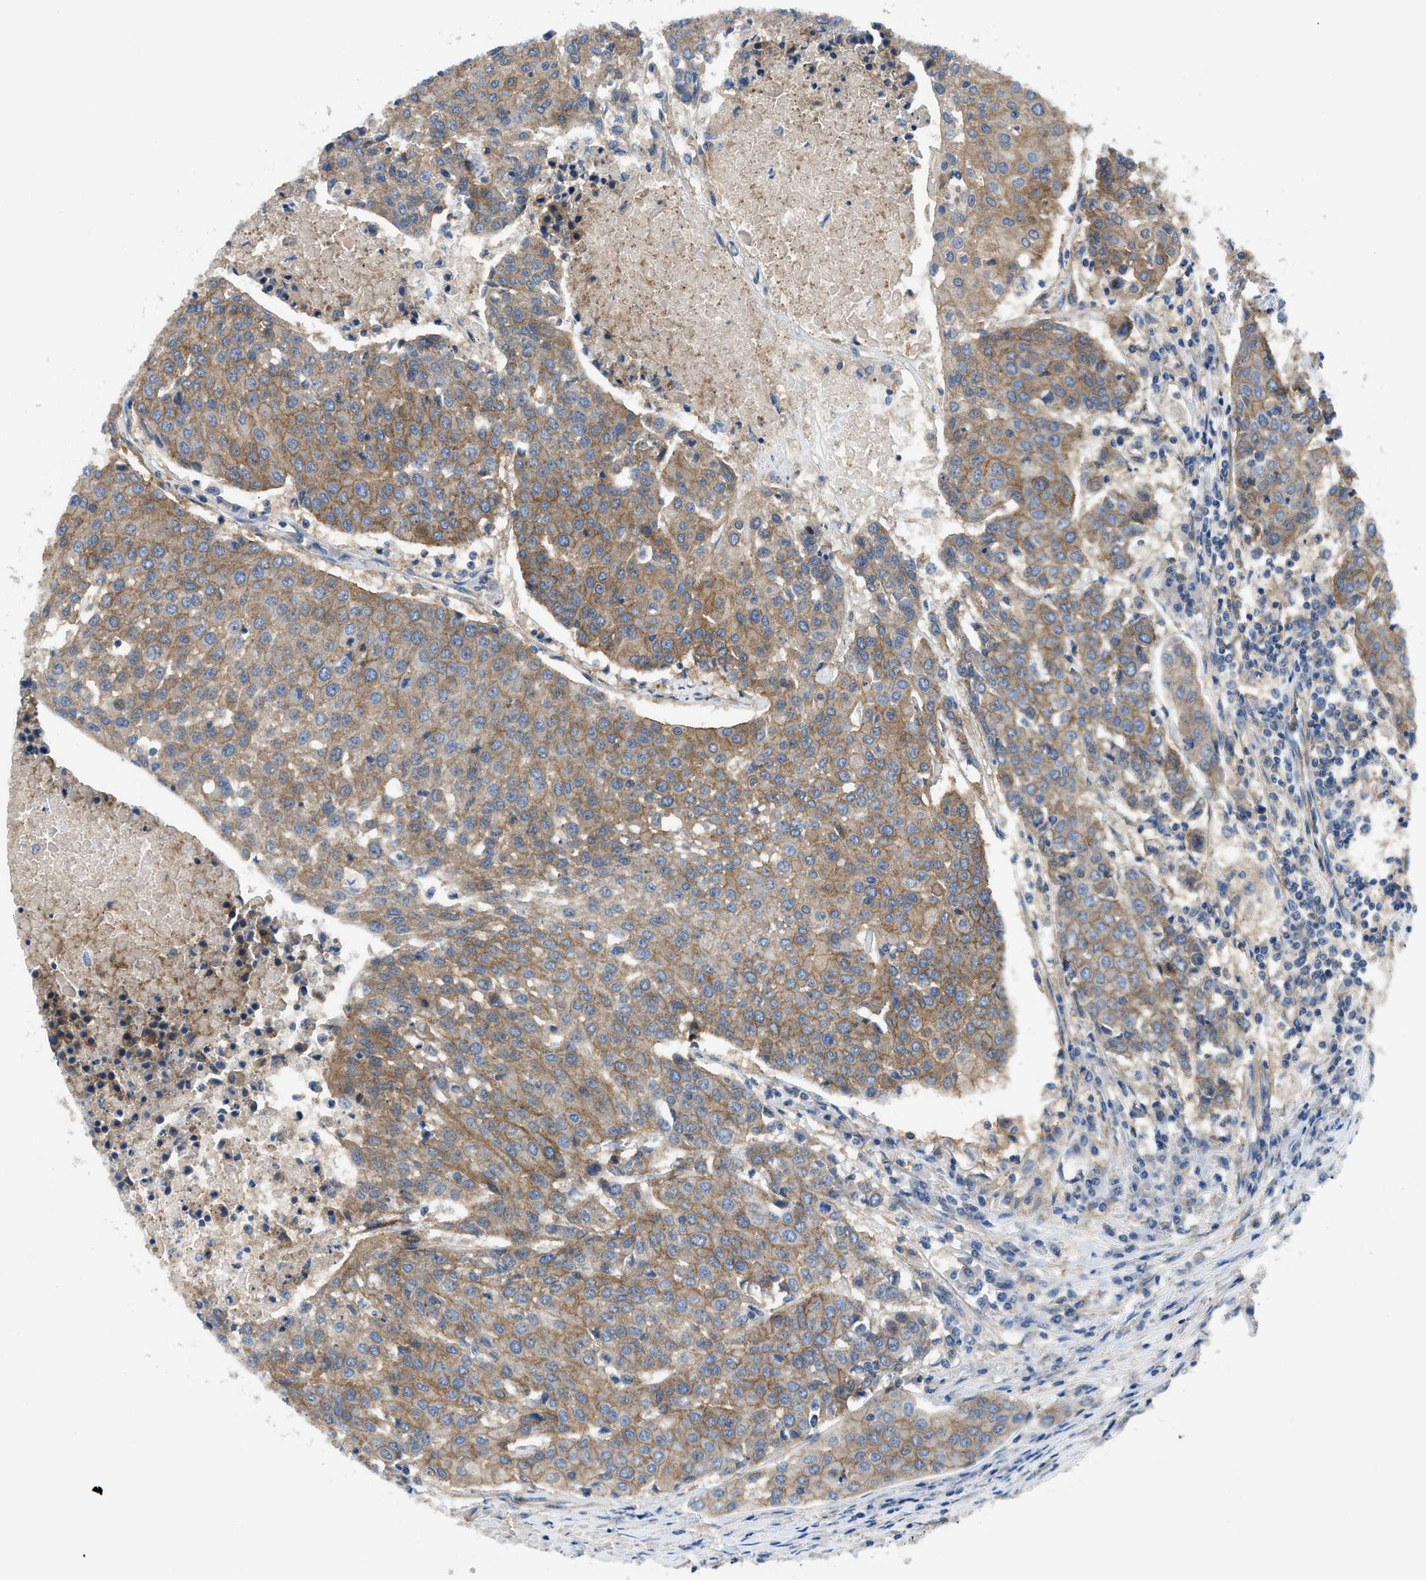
{"staining": {"intensity": "weak", "quantity": ">75%", "location": "cytoplasmic/membranous"}, "tissue": "urothelial cancer", "cell_type": "Tumor cells", "image_type": "cancer", "snomed": [{"axis": "morphology", "description": "Urothelial carcinoma, High grade"}, {"axis": "topography", "description": "Urinary bladder"}], "caption": "This image displays immunohistochemistry staining of human urothelial cancer, with low weak cytoplasmic/membranous expression in about >75% of tumor cells.", "gene": "PANX1", "patient": {"sex": "female", "age": 85}}